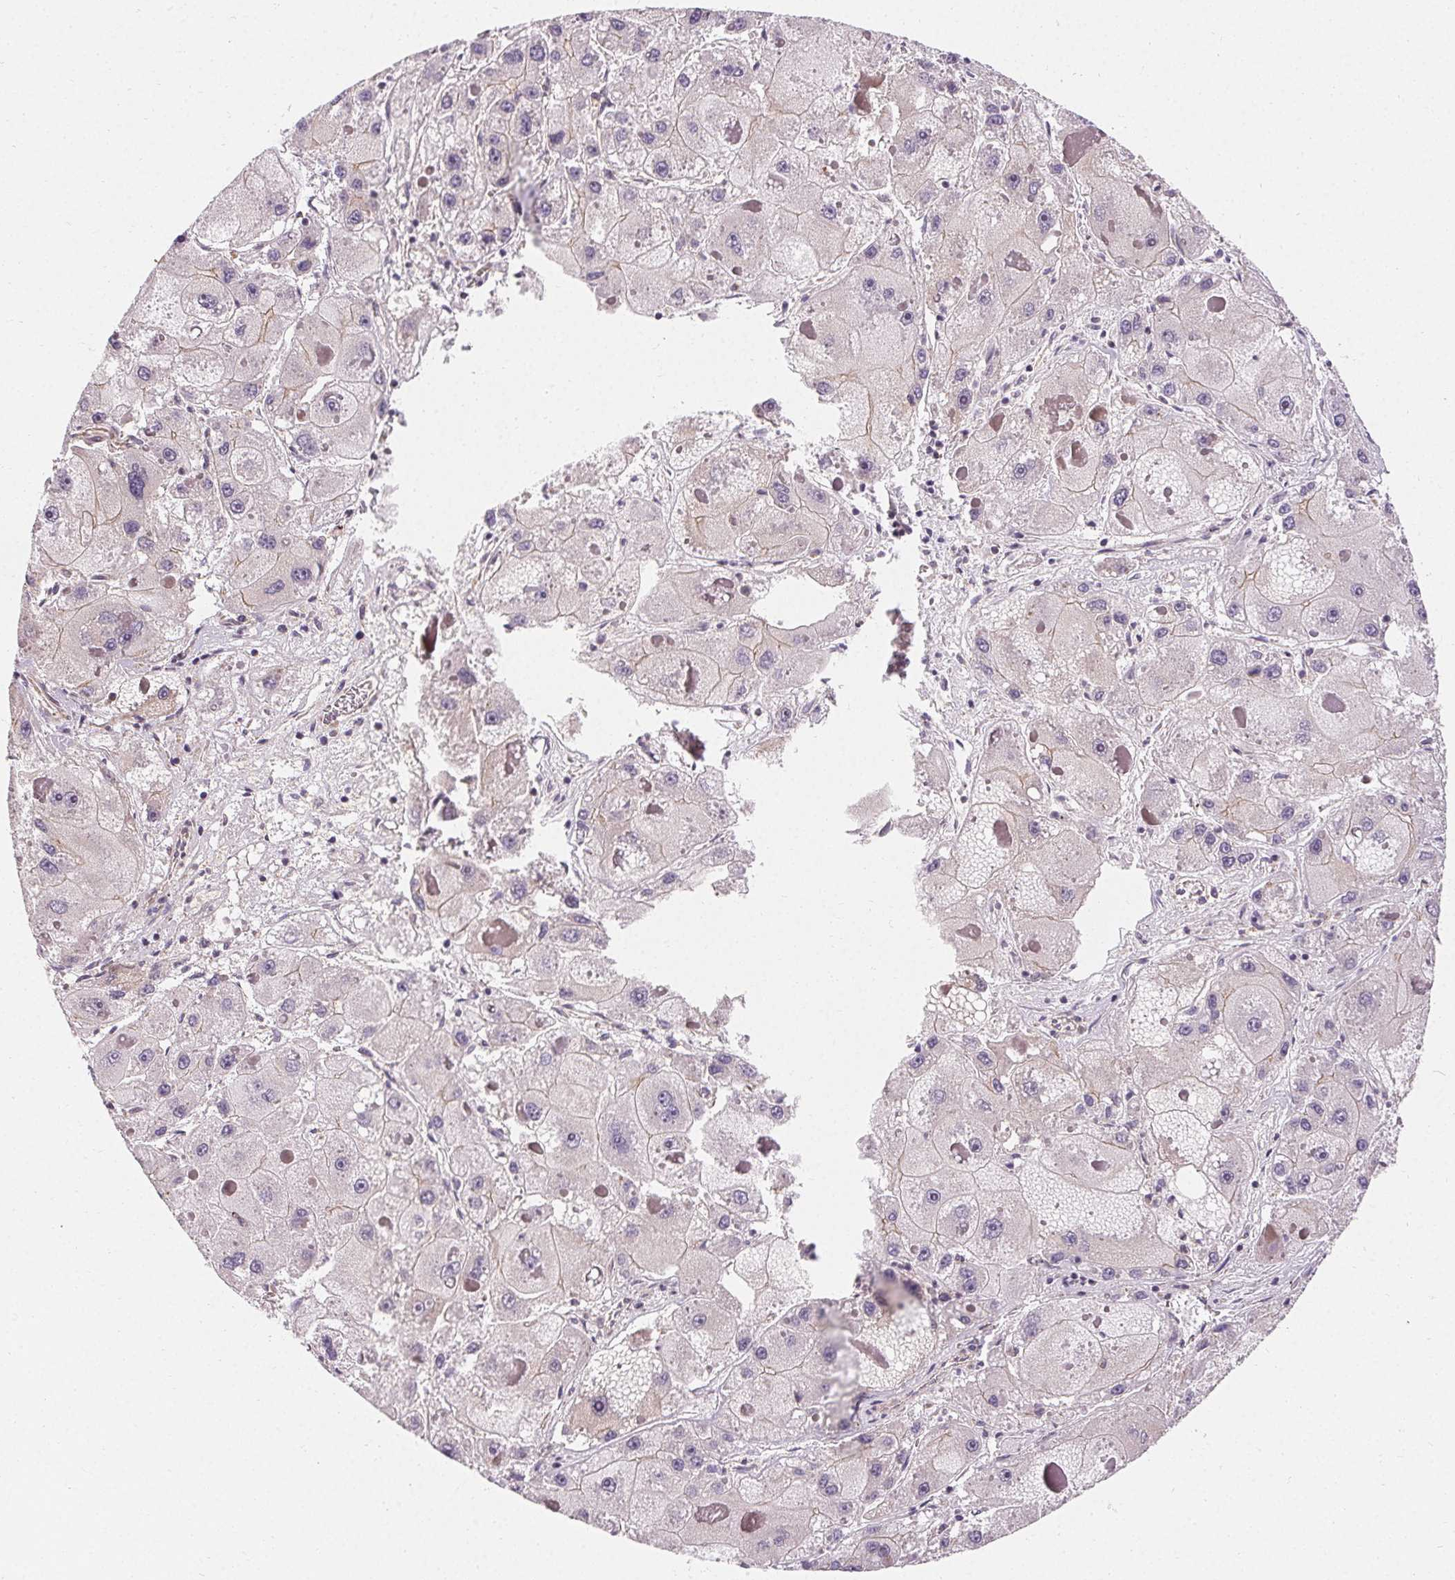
{"staining": {"intensity": "negative", "quantity": "none", "location": "none"}, "tissue": "liver cancer", "cell_type": "Tumor cells", "image_type": "cancer", "snomed": [{"axis": "morphology", "description": "Carcinoma, Hepatocellular, NOS"}, {"axis": "topography", "description": "Liver"}], "caption": "The histopathology image displays no significant expression in tumor cells of liver cancer. (DAB immunohistochemistry (IHC) visualized using brightfield microscopy, high magnification).", "gene": "APLP1", "patient": {"sex": "female", "age": 73}}